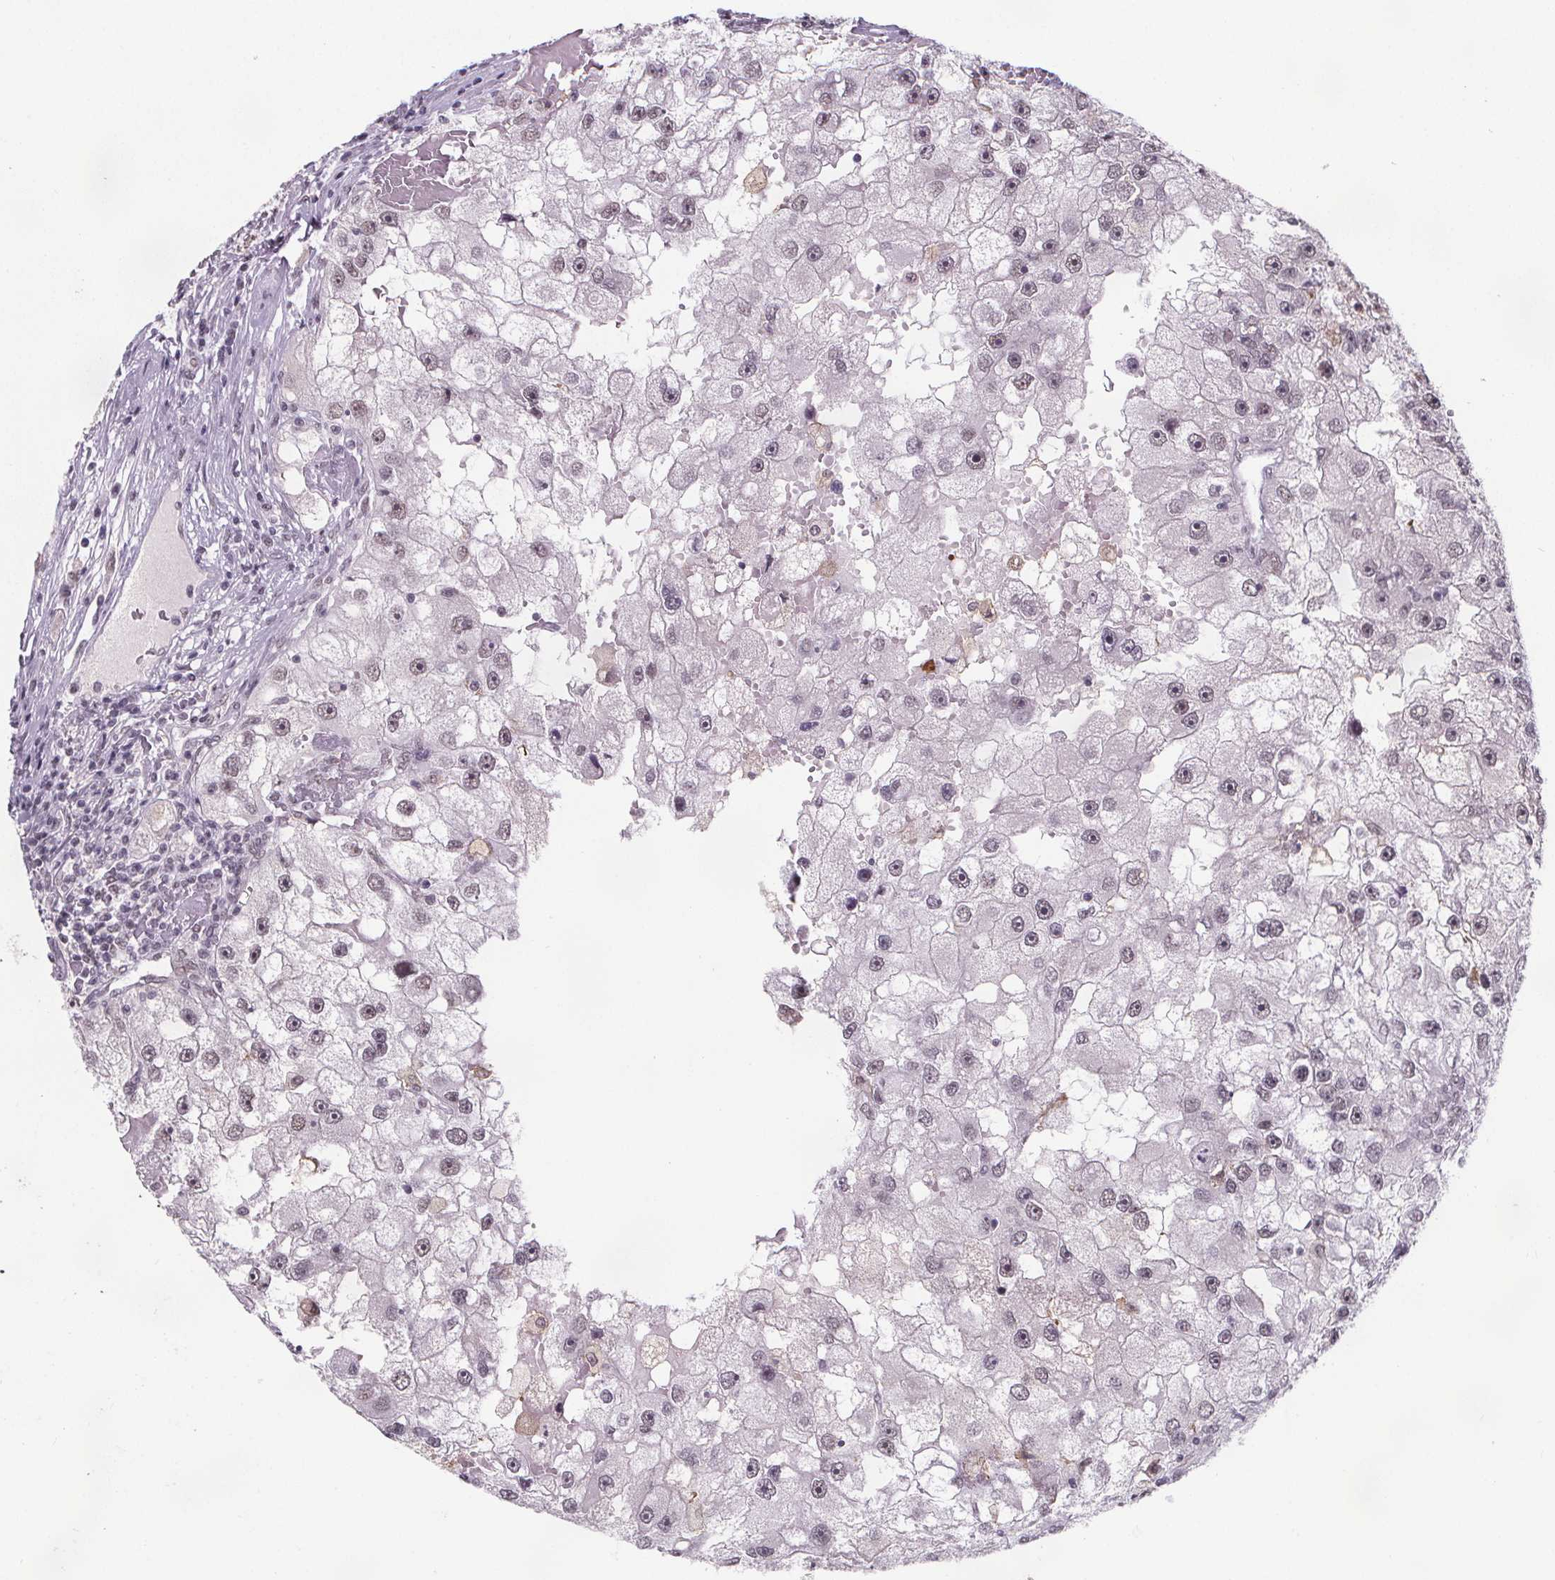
{"staining": {"intensity": "moderate", "quantity": ">75%", "location": "nuclear"}, "tissue": "renal cancer", "cell_type": "Tumor cells", "image_type": "cancer", "snomed": [{"axis": "morphology", "description": "Adenocarcinoma, NOS"}, {"axis": "topography", "description": "Kidney"}], "caption": "Brown immunohistochemical staining in human renal cancer (adenocarcinoma) shows moderate nuclear positivity in approximately >75% of tumor cells. (DAB IHC with brightfield microscopy, high magnification).", "gene": "ZNF572", "patient": {"sex": "male", "age": 63}}